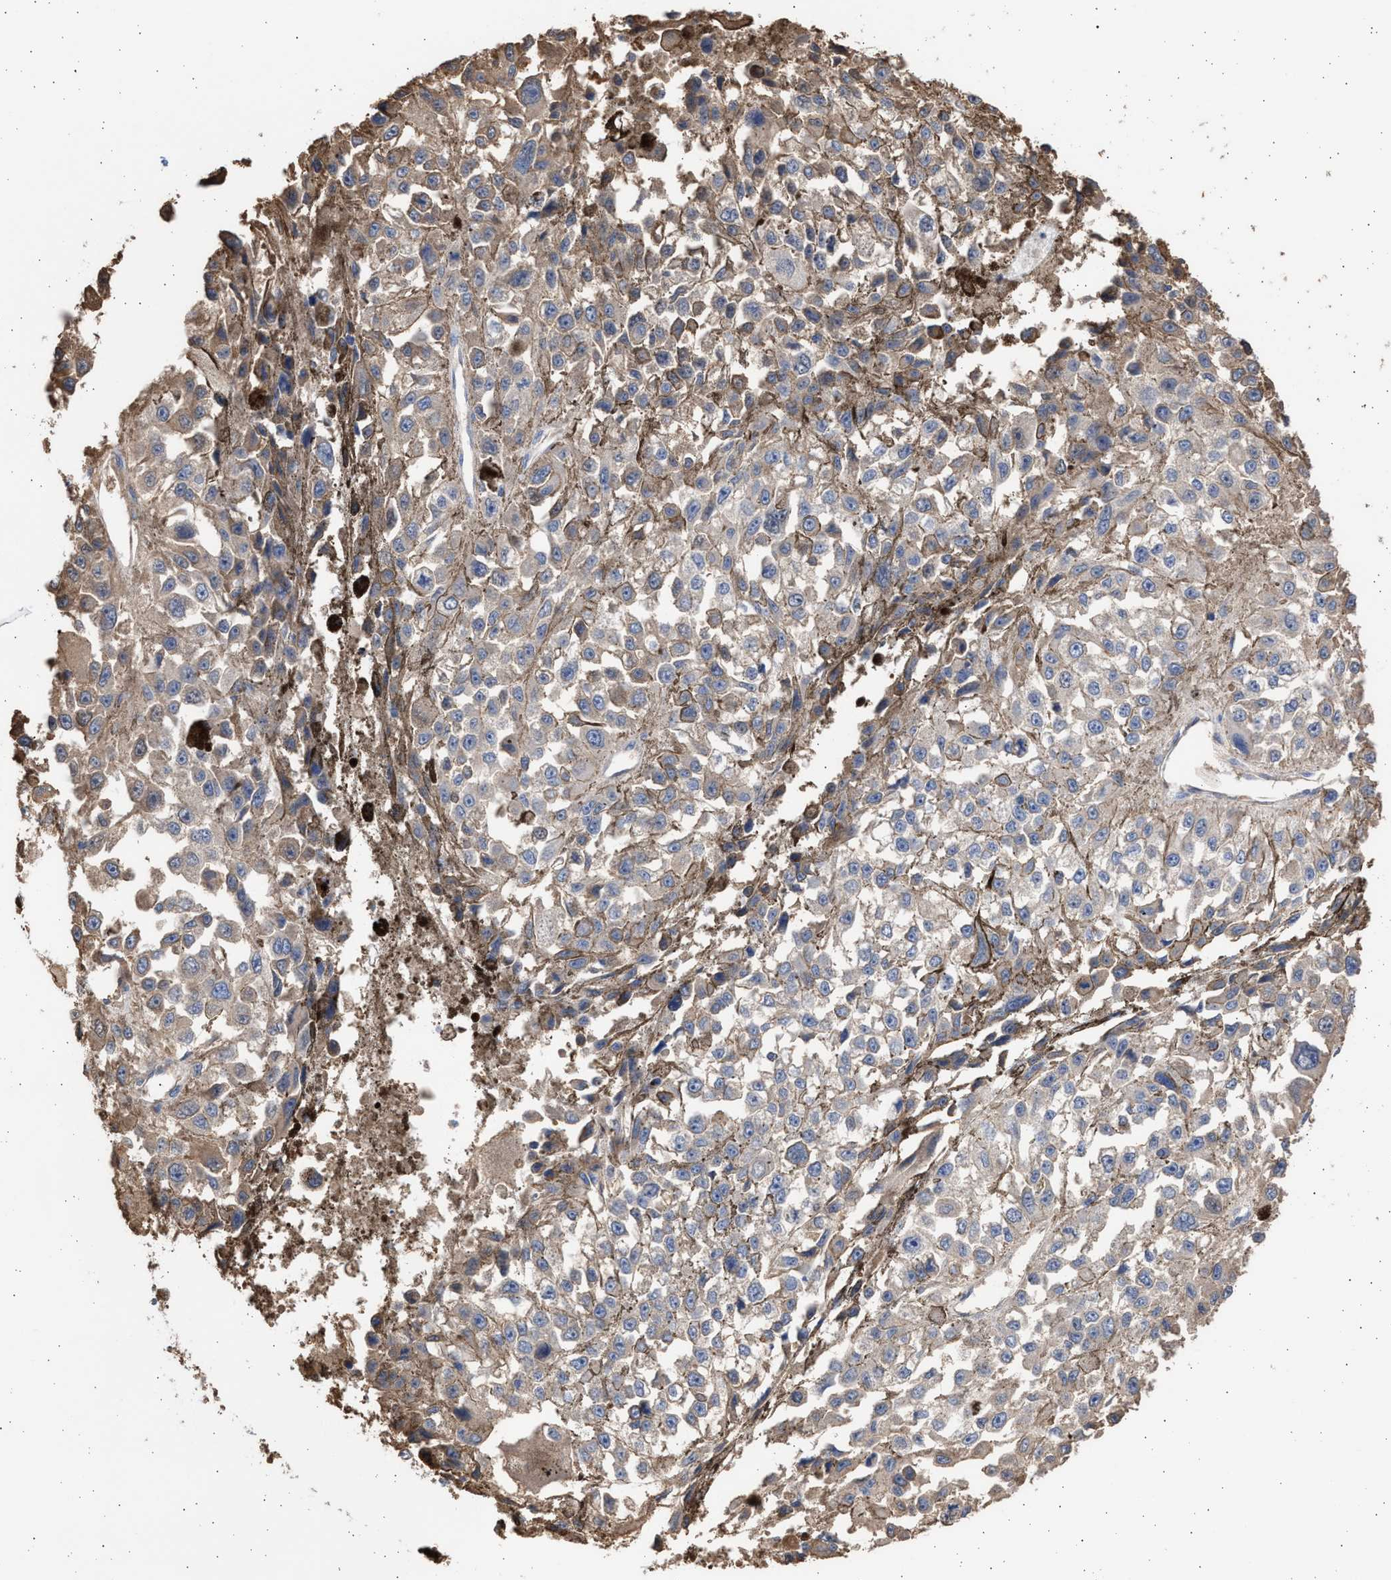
{"staining": {"intensity": "weak", "quantity": ">75%", "location": "cytoplasmic/membranous"}, "tissue": "melanoma", "cell_type": "Tumor cells", "image_type": "cancer", "snomed": [{"axis": "morphology", "description": "Malignant melanoma, Metastatic site"}, {"axis": "topography", "description": "Lymph node"}], "caption": "DAB immunohistochemical staining of melanoma exhibits weak cytoplasmic/membranous protein staining in approximately >75% of tumor cells. Using DAB (brown) and hematoxylin (blue) stains, captured at high magnification using brightfield microscopy.", "gene": "ALDOC", "patient": {"sex": "male", "age": 59}}